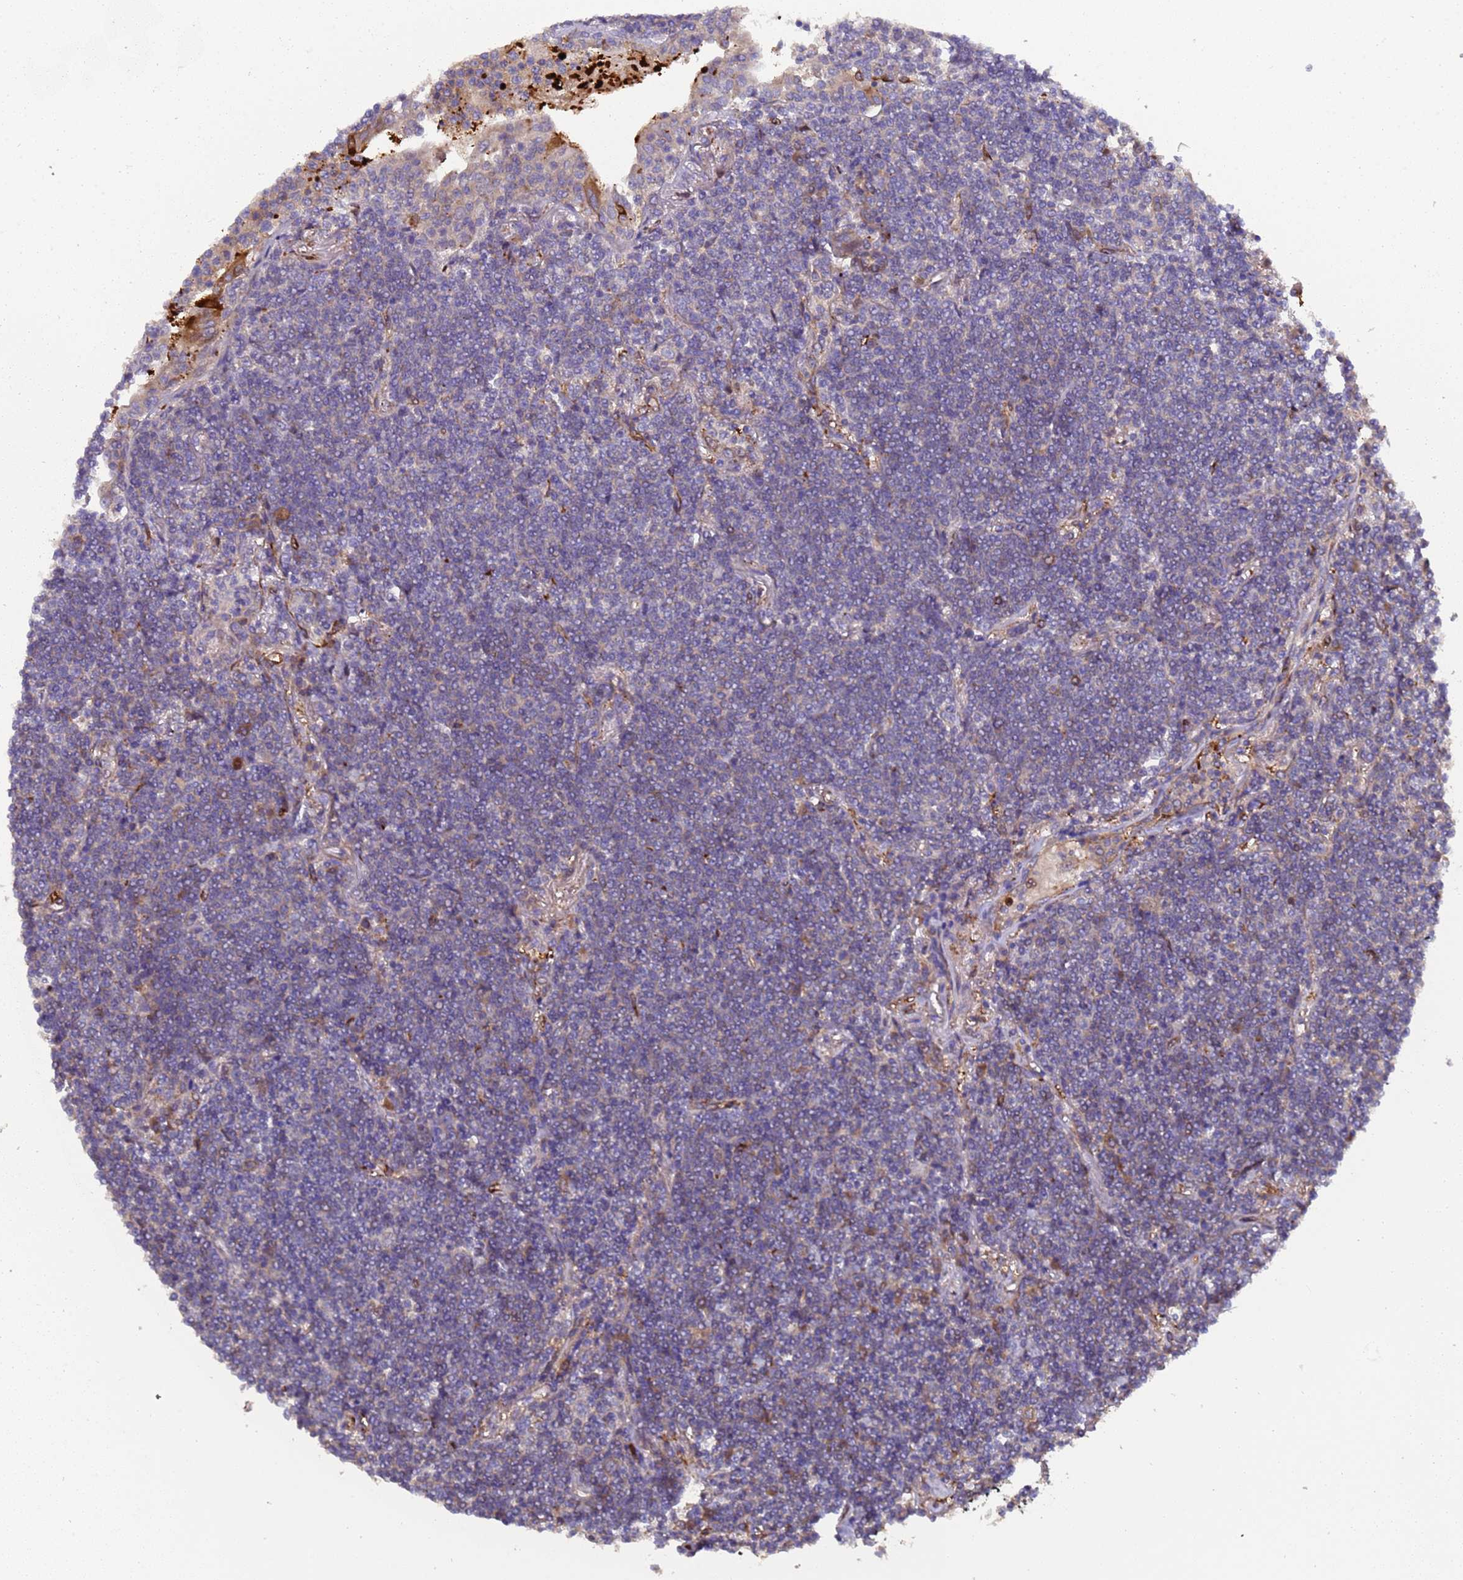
{"staining": {"intensity": "negative", "quantity": "none", "location": "none"}, "tissue": "lymphoma", "cell_type": "Tumor cells", "image_type": "cancer", "snomed": [{"axis": "morphology", "description": "Malignant lymphoma, non-Hodgkin's type, Low grade"}, {"axis": "topography", "description": "Lung"}], "caption": "Immunohistochemistry (IHC) image of human lymphoma stained for a protein (brown), which shows no expression in tumor cells.", "gene": "MOCS1", "patient": {"sex": "female", "age": 71}}